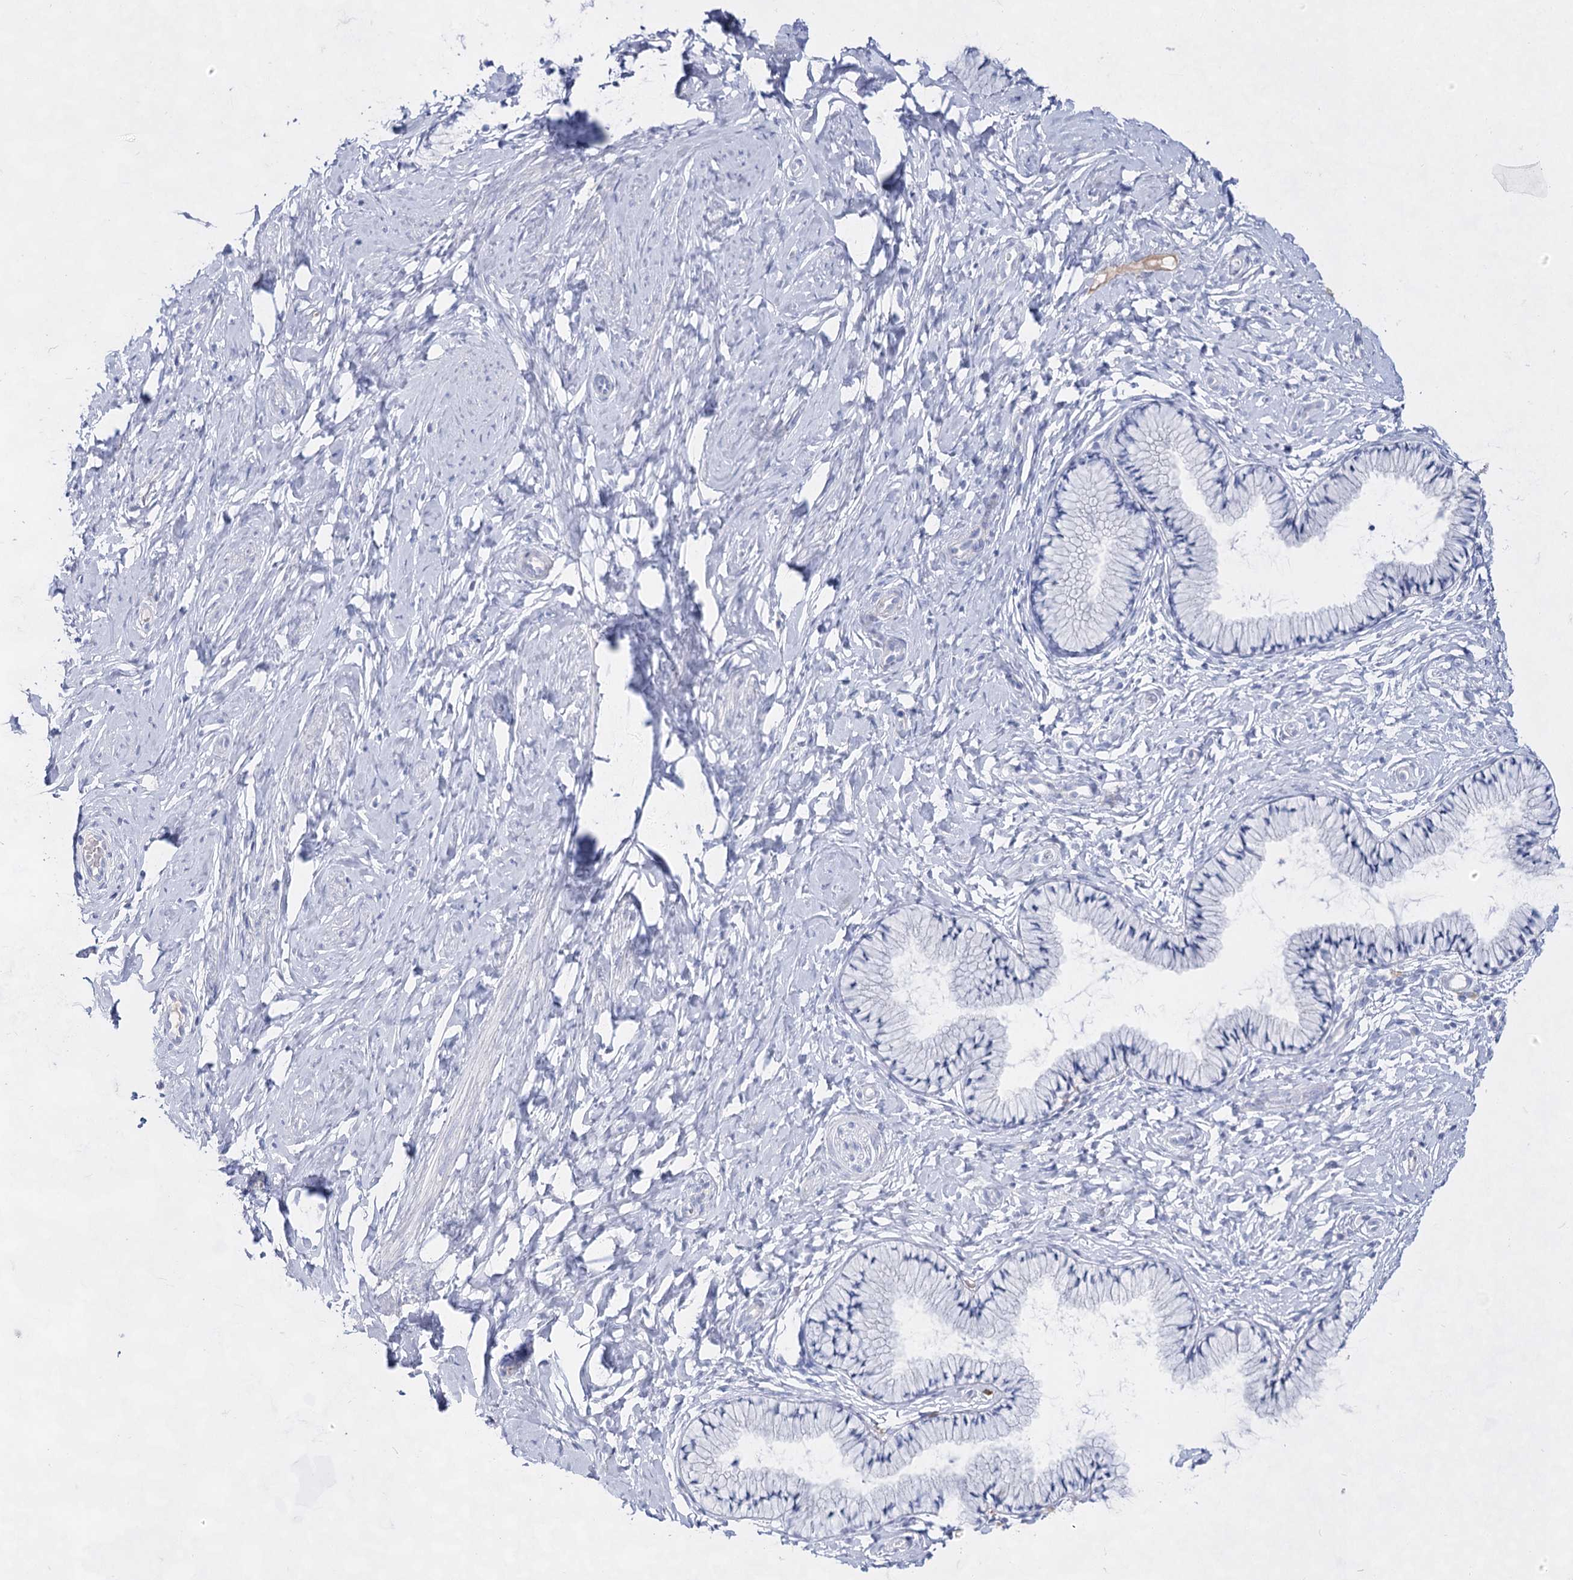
{"staining": {"intensity": "negative", "quantity": "none", "location": "none"}, "tissue": "cervix", "cell_type": "Glandular cells", "image_type": "normal", "snomed": [{"axis": "morphology", "description": "Normal tissue, NOS"}, {"axis": "topography", "description": "Cervix"}], "caption": "Immunohistochemical staining of normal human cervix reveals no significant expression in glandular cells.", "gene": "ACRV1", "patient": {"sex": "female", "age": 33}}